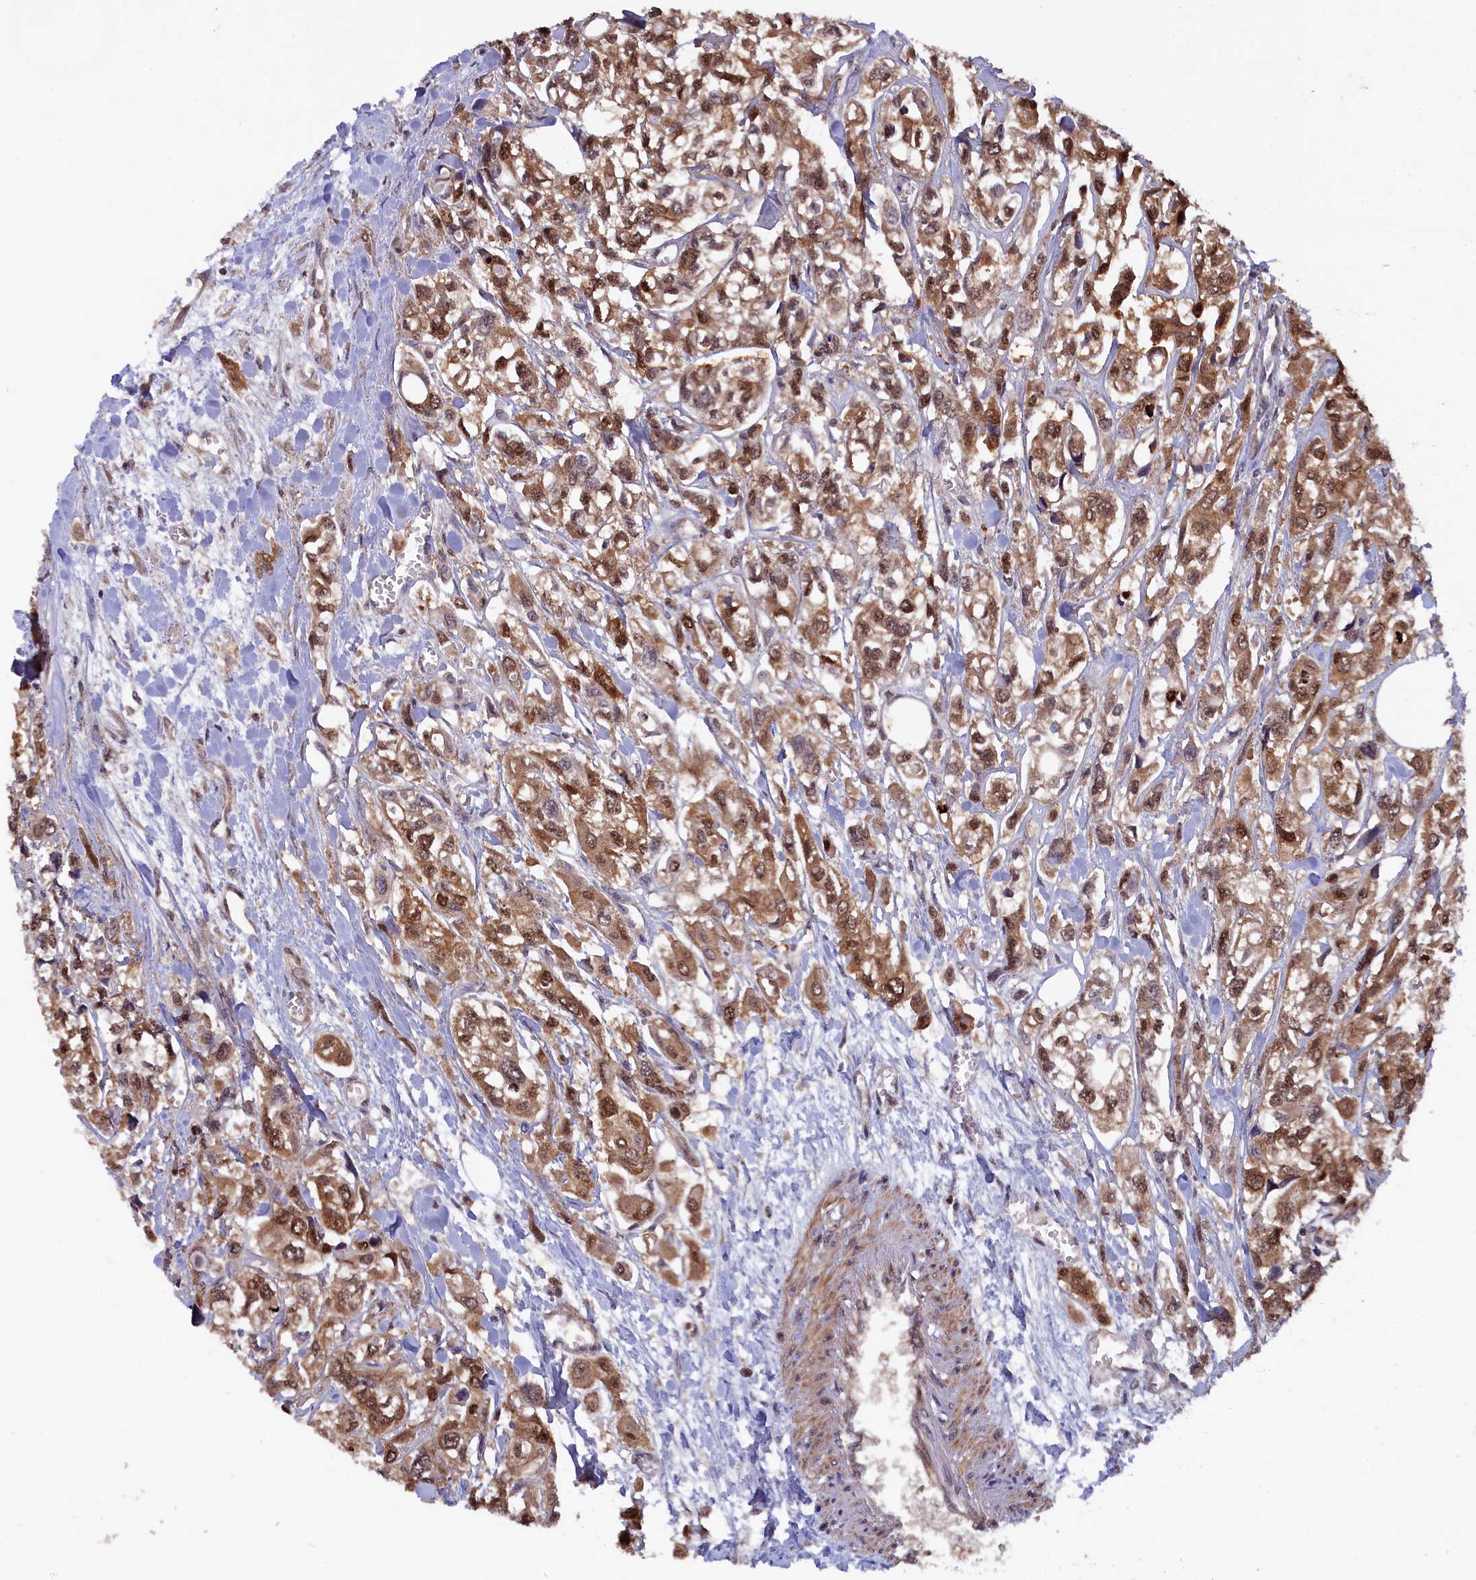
{"staining": {"intensity": "moderate", "quantity": ">75%", "location": "cytoplasmic/membranous,nuclear"}, "tissue": "urothelial cancer", "cell_type": "Tumor cells", "image_type": "cancer", "snomed": [{"axis": "morphology", "description": "Urothelial carcinoma, High grade"}, {"axis": "topography", "description": "Urinary bladder"}], "caption": "A medium amount of moderate cytoplasmic/membranous and nuclear staining is appreciated in about >75% of tumor cells in high-grade urothelial carcinoma tissue. The staining was performed using DAB, with brown indicating positive protein expression. Nuclei are stained blue with hematoxylin.", "gene": "JPT2", "patient": {"sex": "male", "age": 67}}